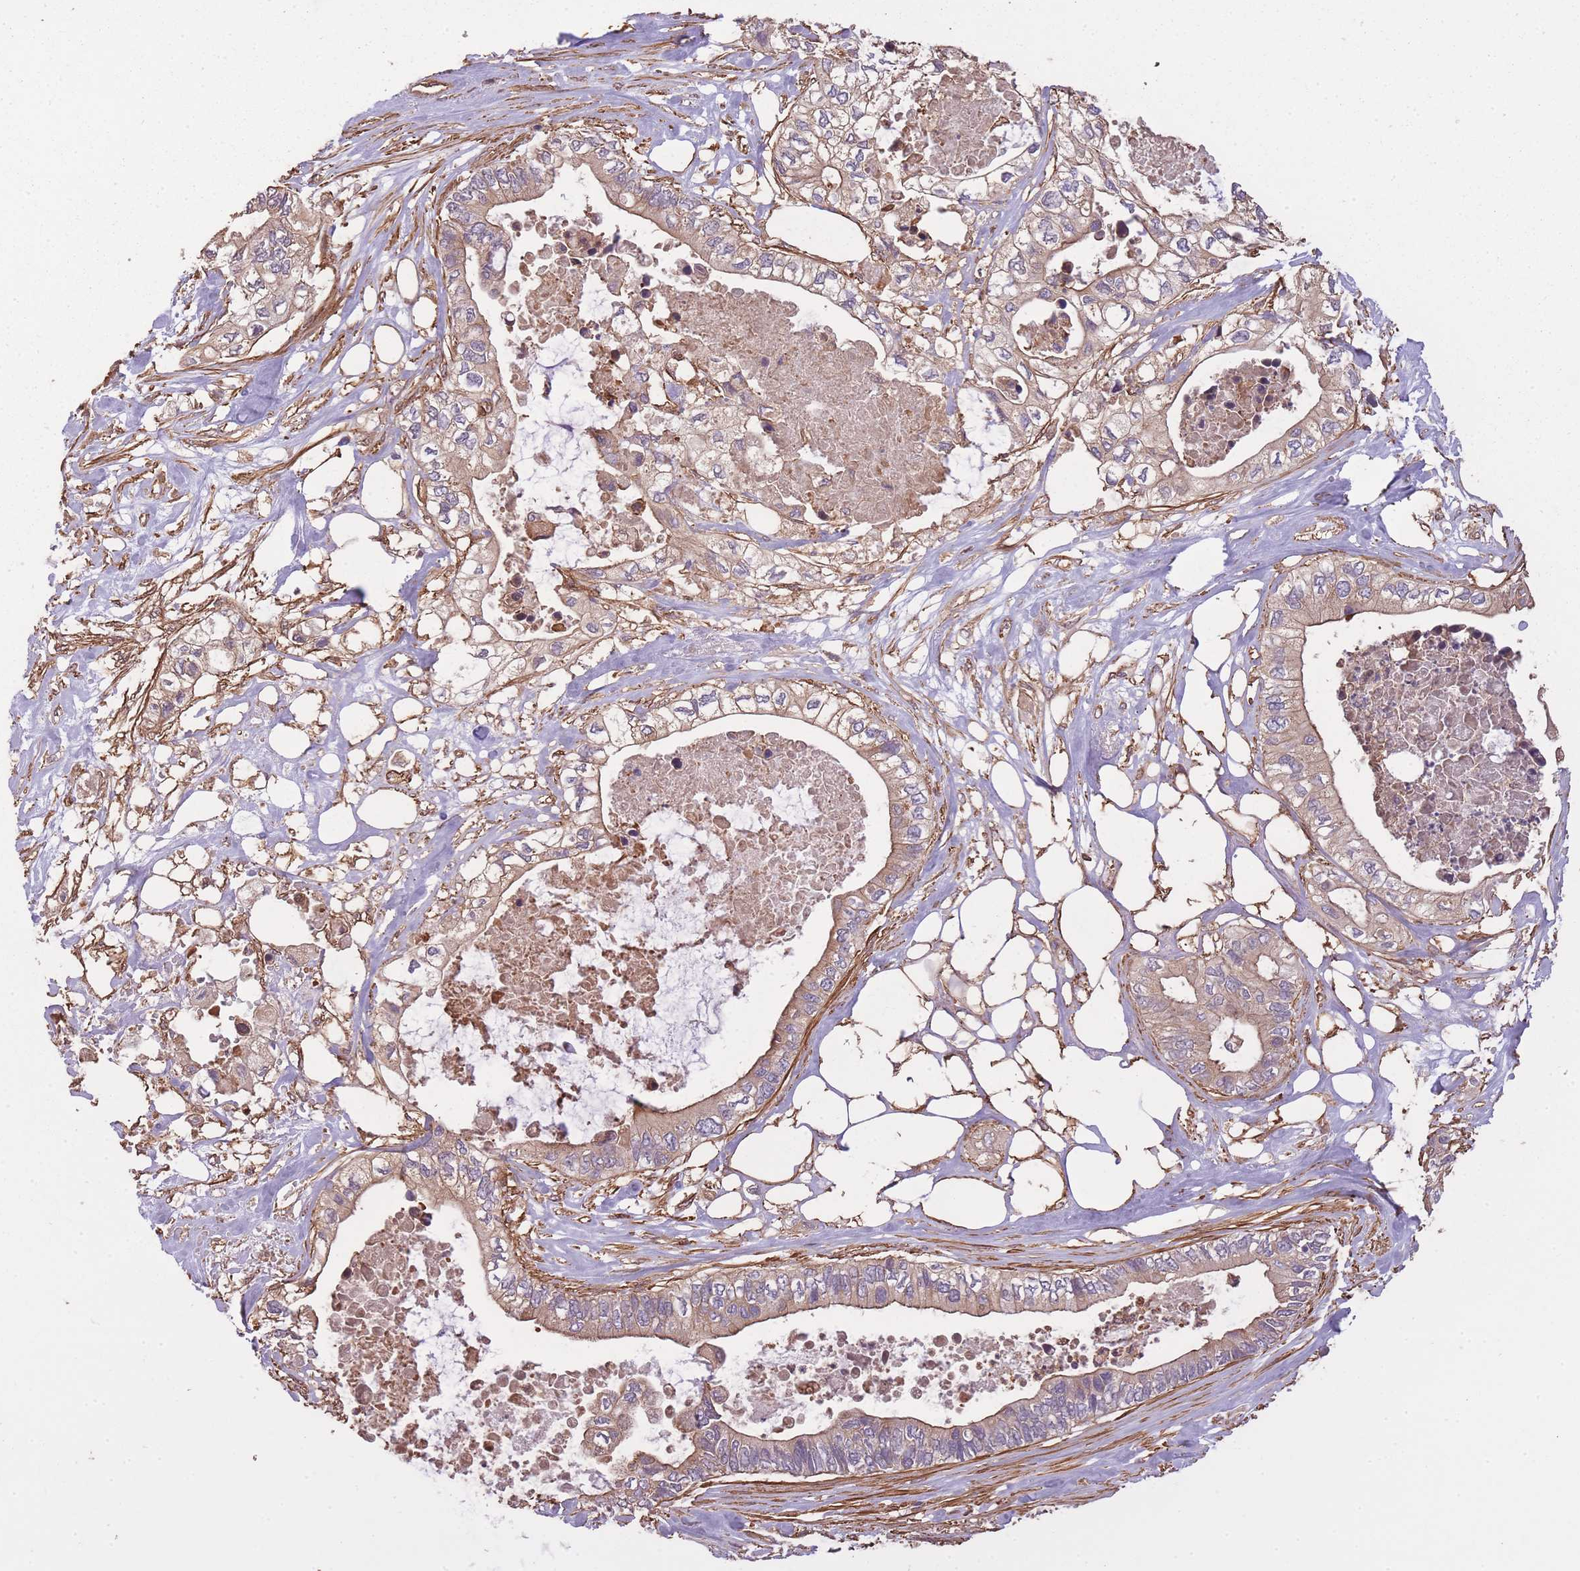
{"staining": {"intensity": "weak", "quantity": "<25%", "location": "cytoplasmic/membranous"}, "tissue": "pancreatic cancer", "cell_type": "Tumor cells", "image_type": "cancer", "snomed": [{"axis": "morphology", "description": "Adenocarcinoma, NOS"}, {"axis": "topography", "description": "Pancreas"}], "caption": "Immunohistochemistry (IHC) image of neoplastic tissue: human pancreatic cancer (adenocarcinoma) stained with DAB (3,3'-diaminobenzidine) exhibits no significant protein expression in tumor cells.", "gene": "ARMH3", "patient": {"sex": "female", "age": 63}}